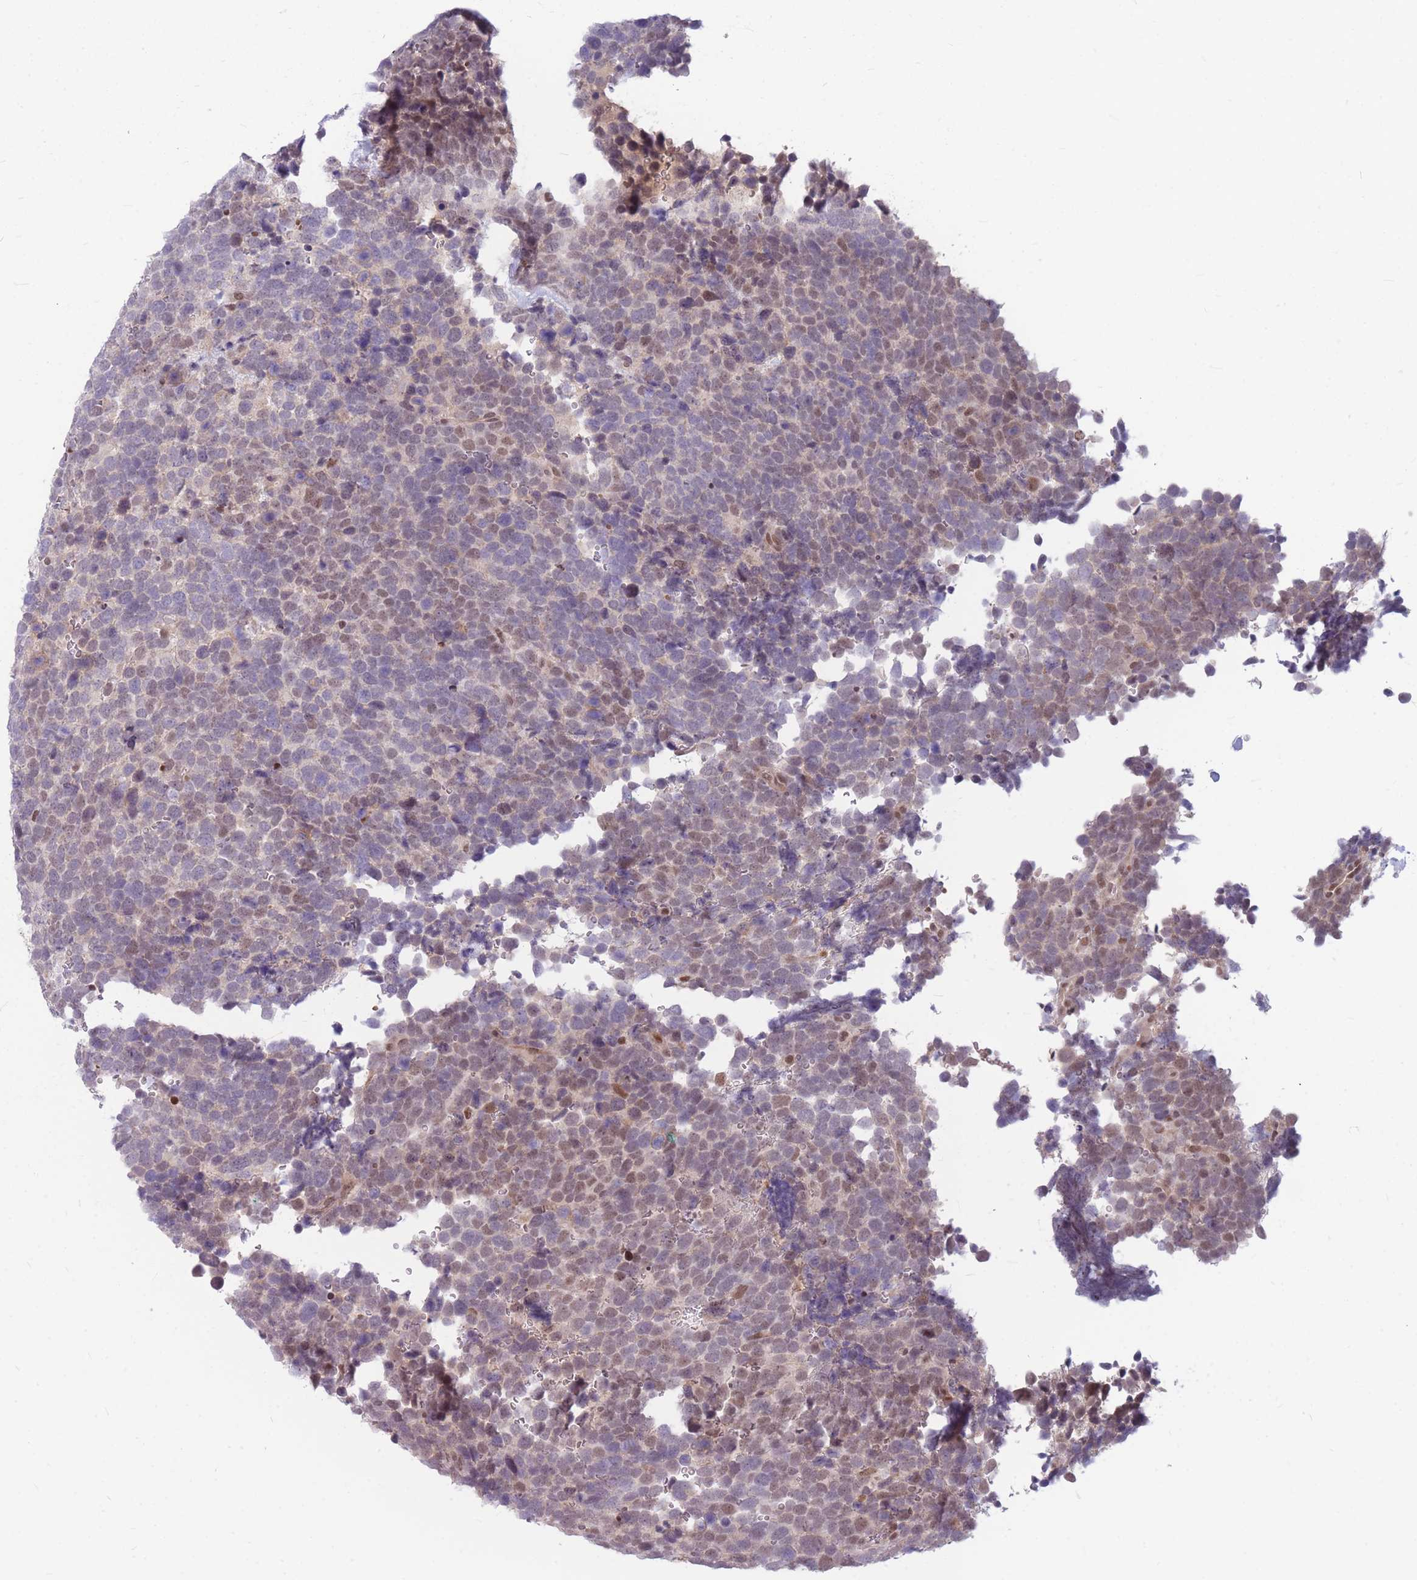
{"staining": {"intensity": "weak", "quantity": "<25%", "location": "nuclear"}, "tissue": "urothelial cancer", "cell_type": "Tumor cells", "image_type": "cancer", "snomed": [{"axis": "morphology", "description": "Urothelial carcinoma, High grade"}, {"axis": "topography", "description": "Urinary bladder"}], "caption": "Immunohistochemistry micrograph of urothelial cancer stained for a protein (brown), which exhibits no staining in tumor cells.", "gene": "ERCC2", "patient": {"sex": "female", "age": 82}}